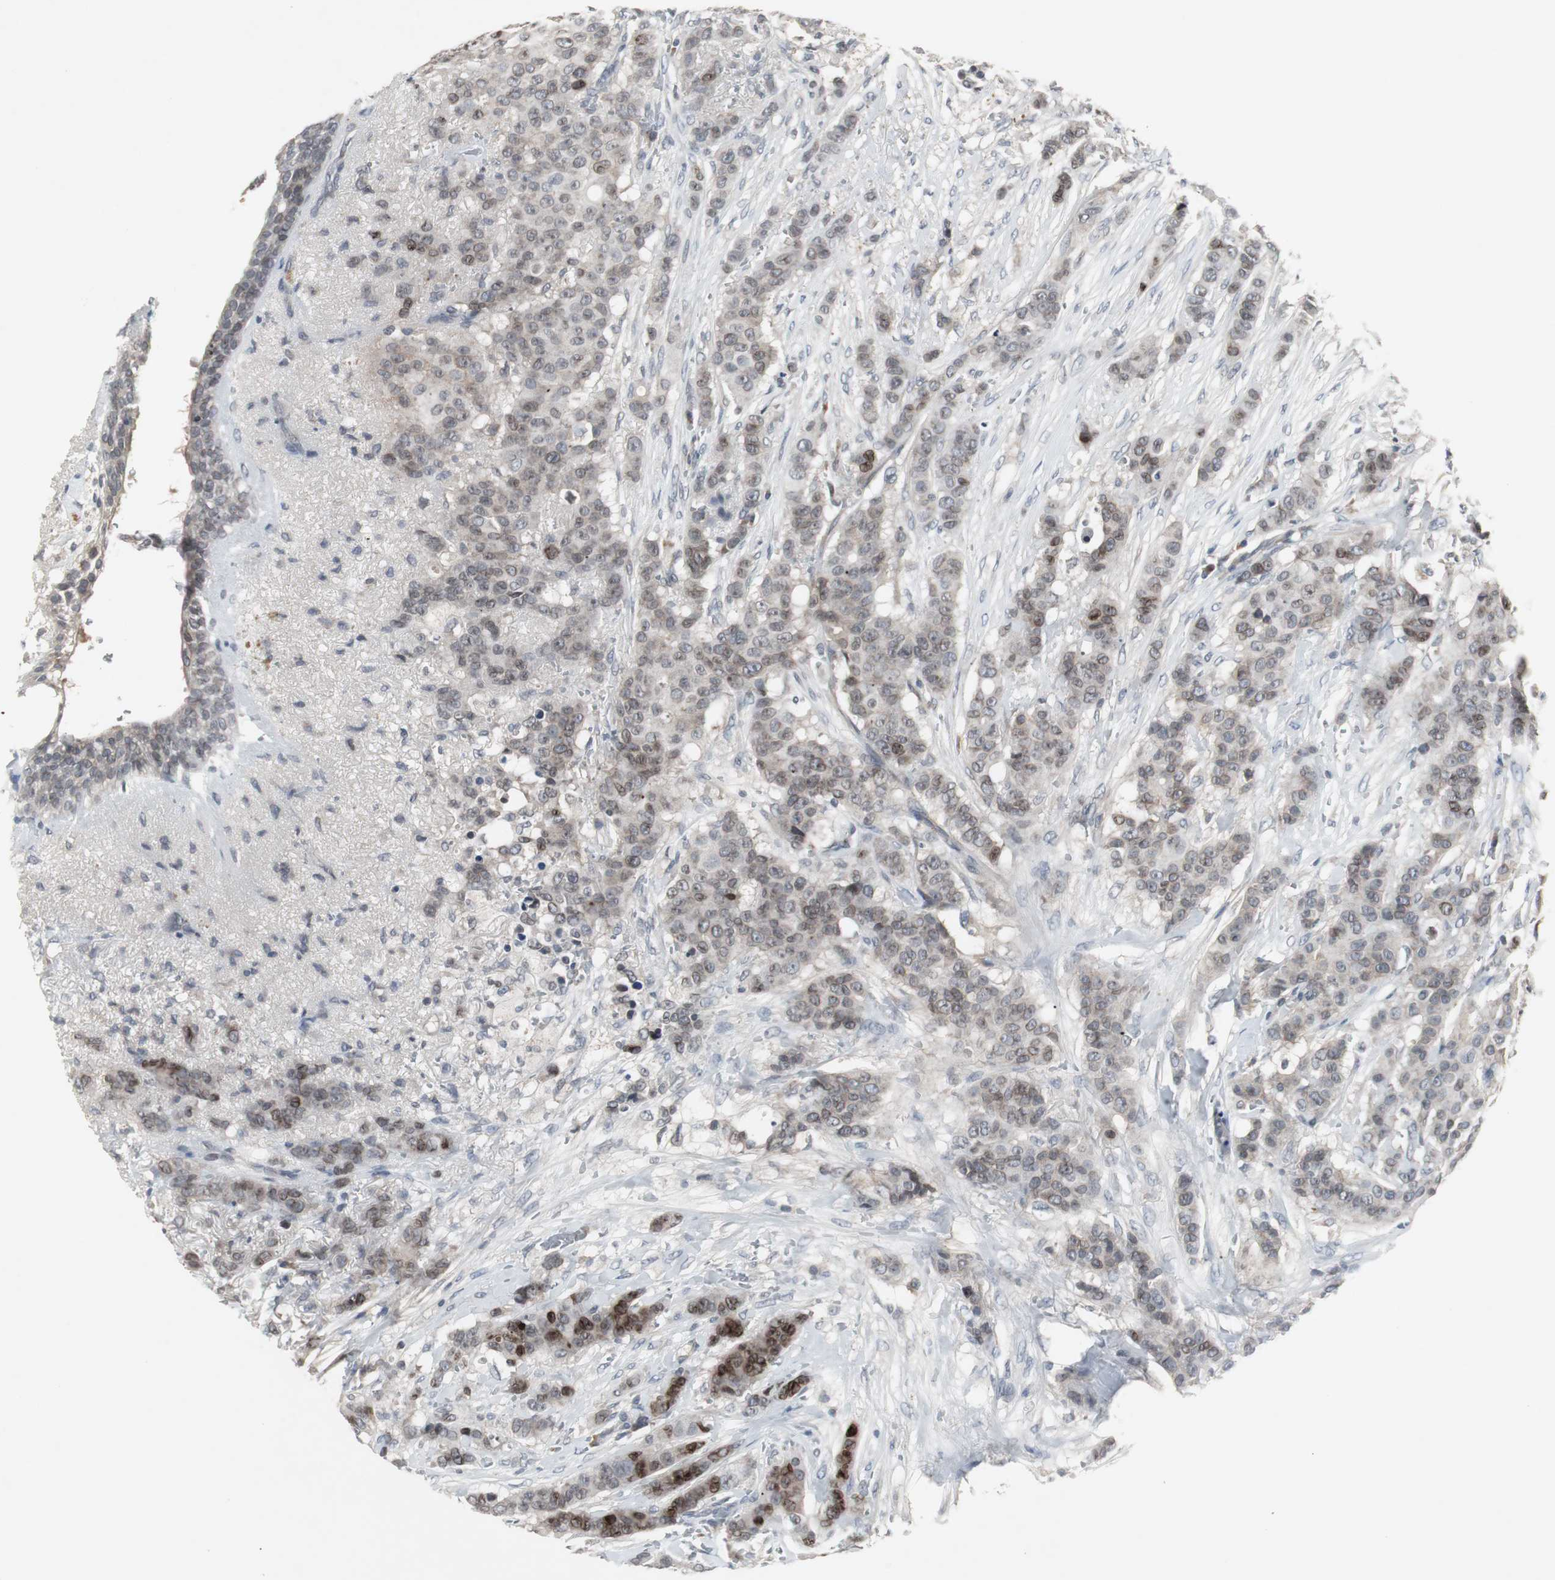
{"staining": {"intensity": "strong", "quantity": "25%-75%", "location": "cytoplasmic/membranous,nuclear"}, "tissue": "breast cancer", "cell_type": "Tumor cells", "image_type": "cancer", "snomed": [{"axis": "morphology", "description": "Duct carcinoma"}, {"axis": "topography", "description": "Breast"}], "caption": "The image displays a brown stain indicating the presence of a protein in the cytoplasmic/membranous and nuclear of tumor cells in breast cancer.", "gene": "ZNF396", "patient": {"sex": "female", "age": 40}}